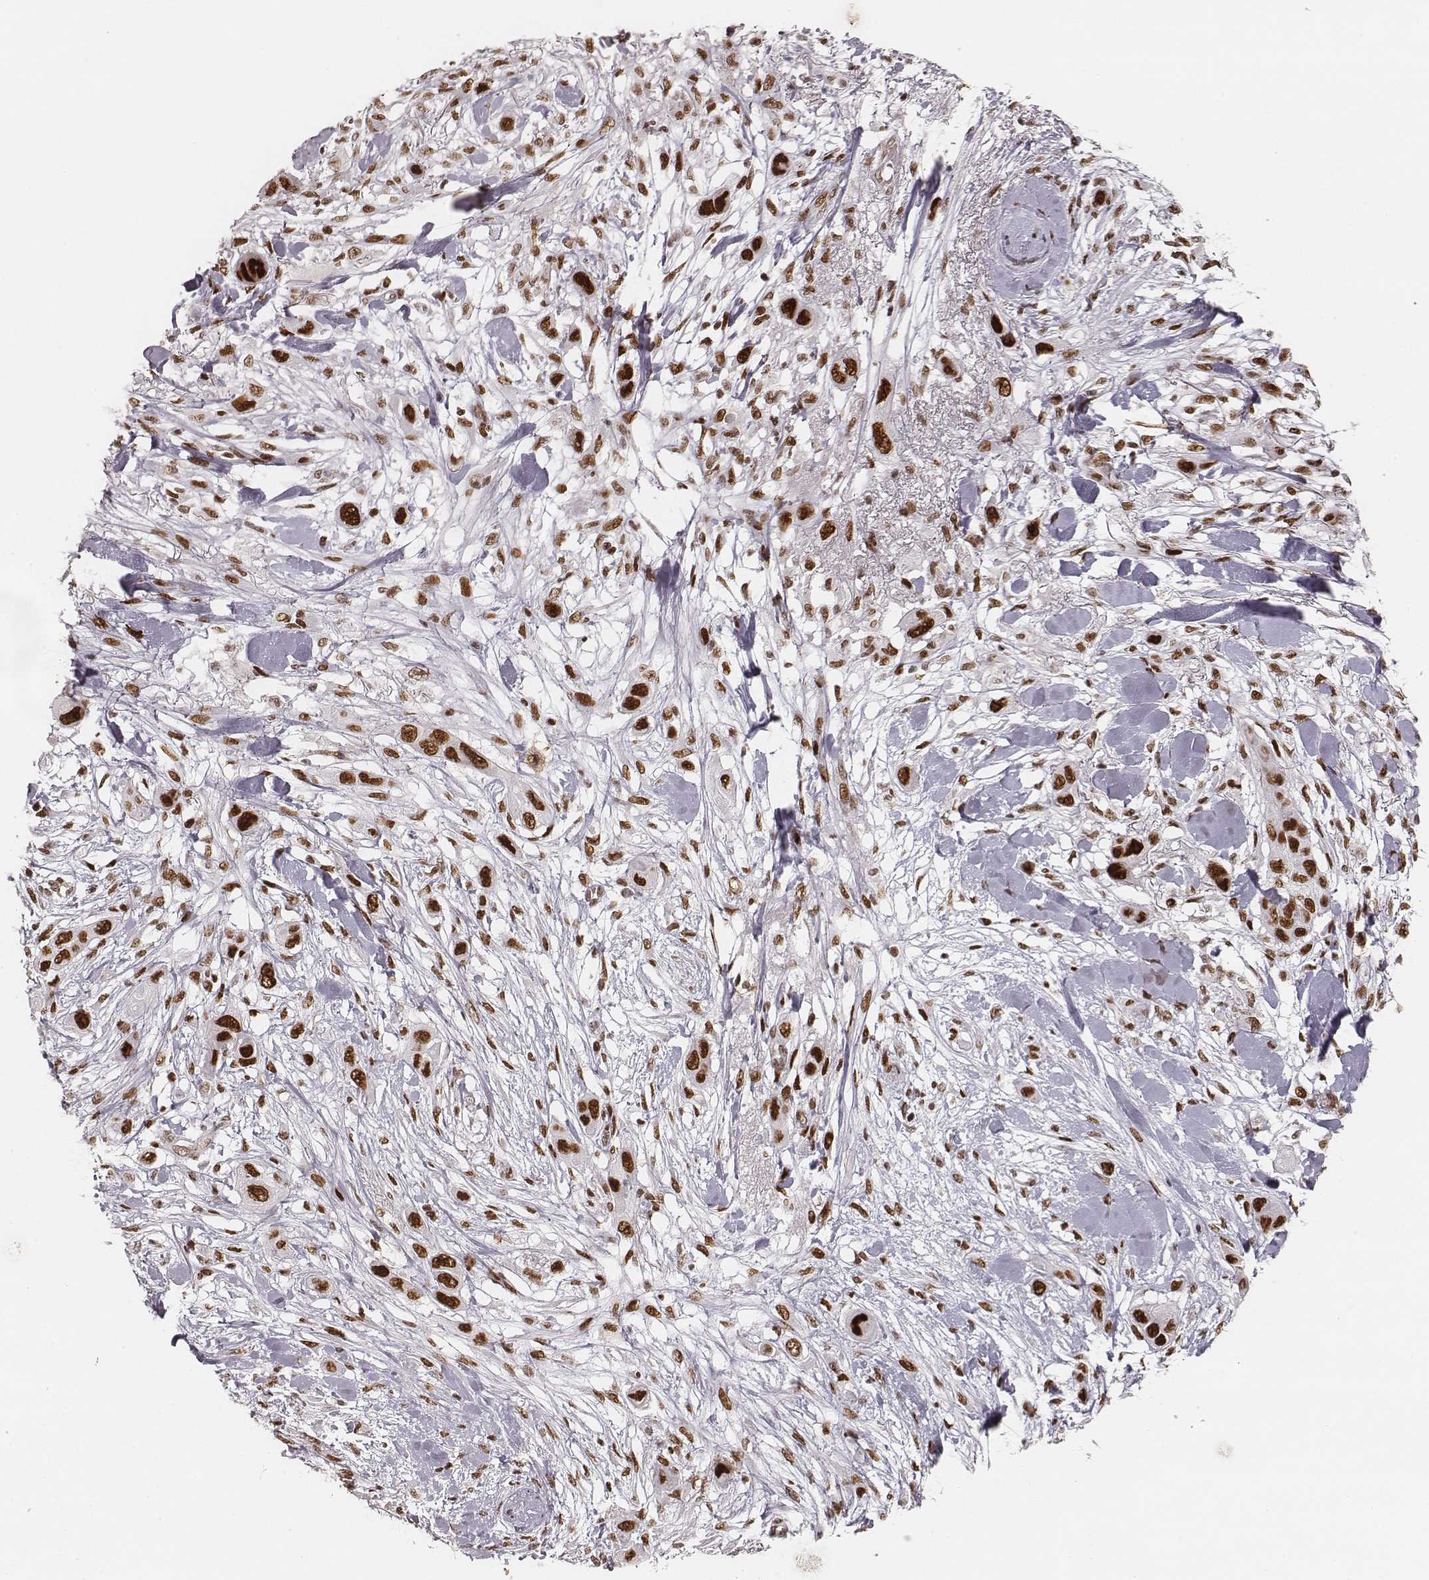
{"staining": {"intensity": "strong", "quantity": ">75%", "location": "nuclear"}, "tissue": "skin cancer", "cell_type": "Tumor cells", "image_type": "cancer", "snomed": [{"axis": "morphology", "description": "Squamous cell carcinoma, NOS"}, {"axis": "topography", "description": "Skin"}], "caption": "The immunohistochemical stain highlights strong nuclear expression in tumor cells of squamous cell carcinoma (skin) tissue.", "gene": "HNRNPC", "patient": {"sex": "male", "age": 79}}